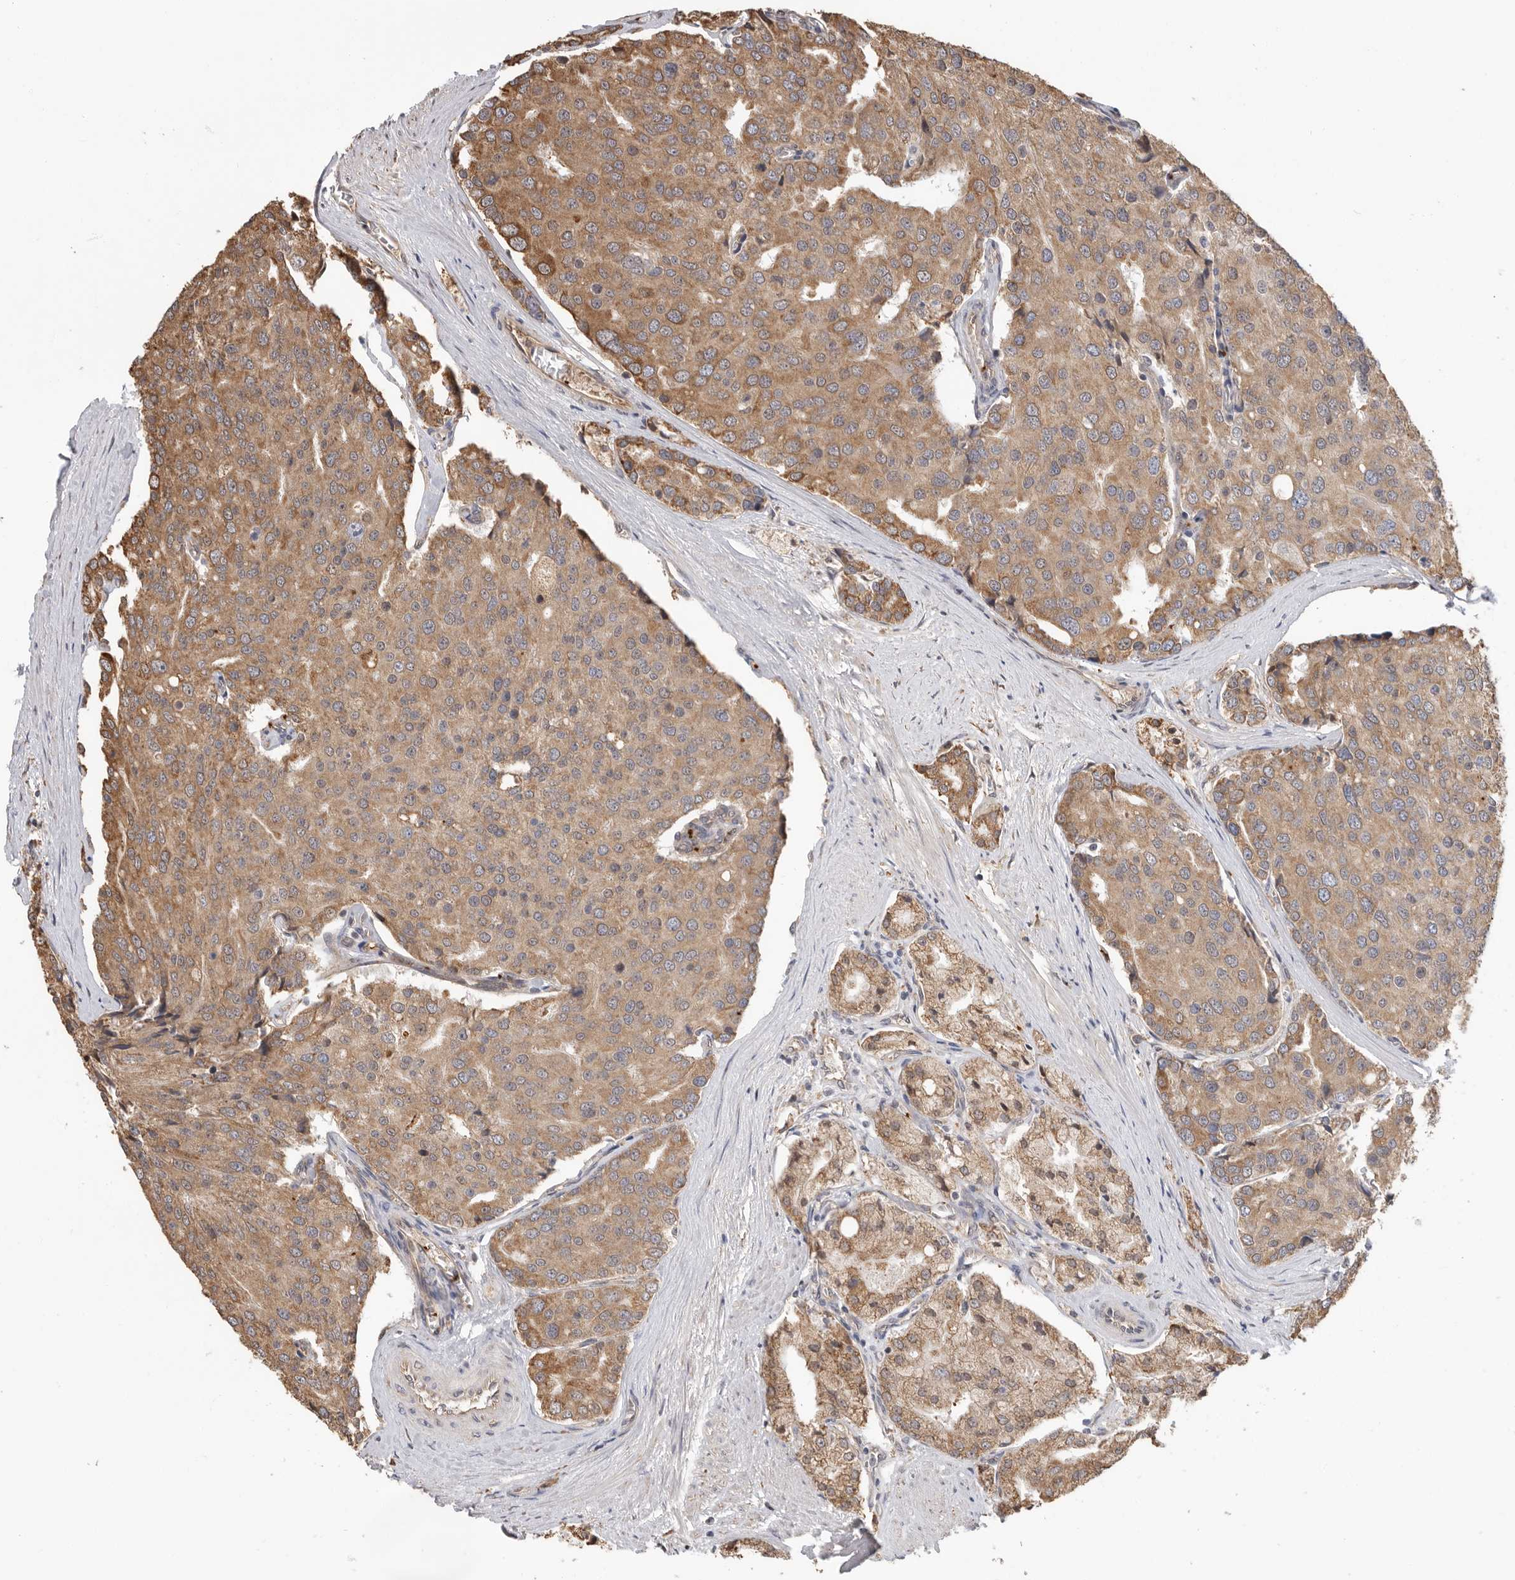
{"staining": {"intensity": "moderate", "quantity": ">75%", "location": "cytoplasmic/membranous"}, "tissue": "prostate cancer", "cell_type": "Tumor cells", "image_type": "cancer", "snomed": [{"axis": "morphology", "description": "Adenocarcinoma, High grade"}, {"axis": "topography", "description": "Prostate"}], "caption": "A micrograph of prostate cancer (adenocarcinoma (high-grade)) stained for a protein displays moderate cytoplasmic/membranous brown staining in tumor cells. Using DAB (3,3'-diaminobenzidine) (brown) and hematoxylin (blue) stains, captured at high magnification using brightfield microscopy.", "gene": "CDC42BPB", "patient": {"sex": "male", "age": 50}}